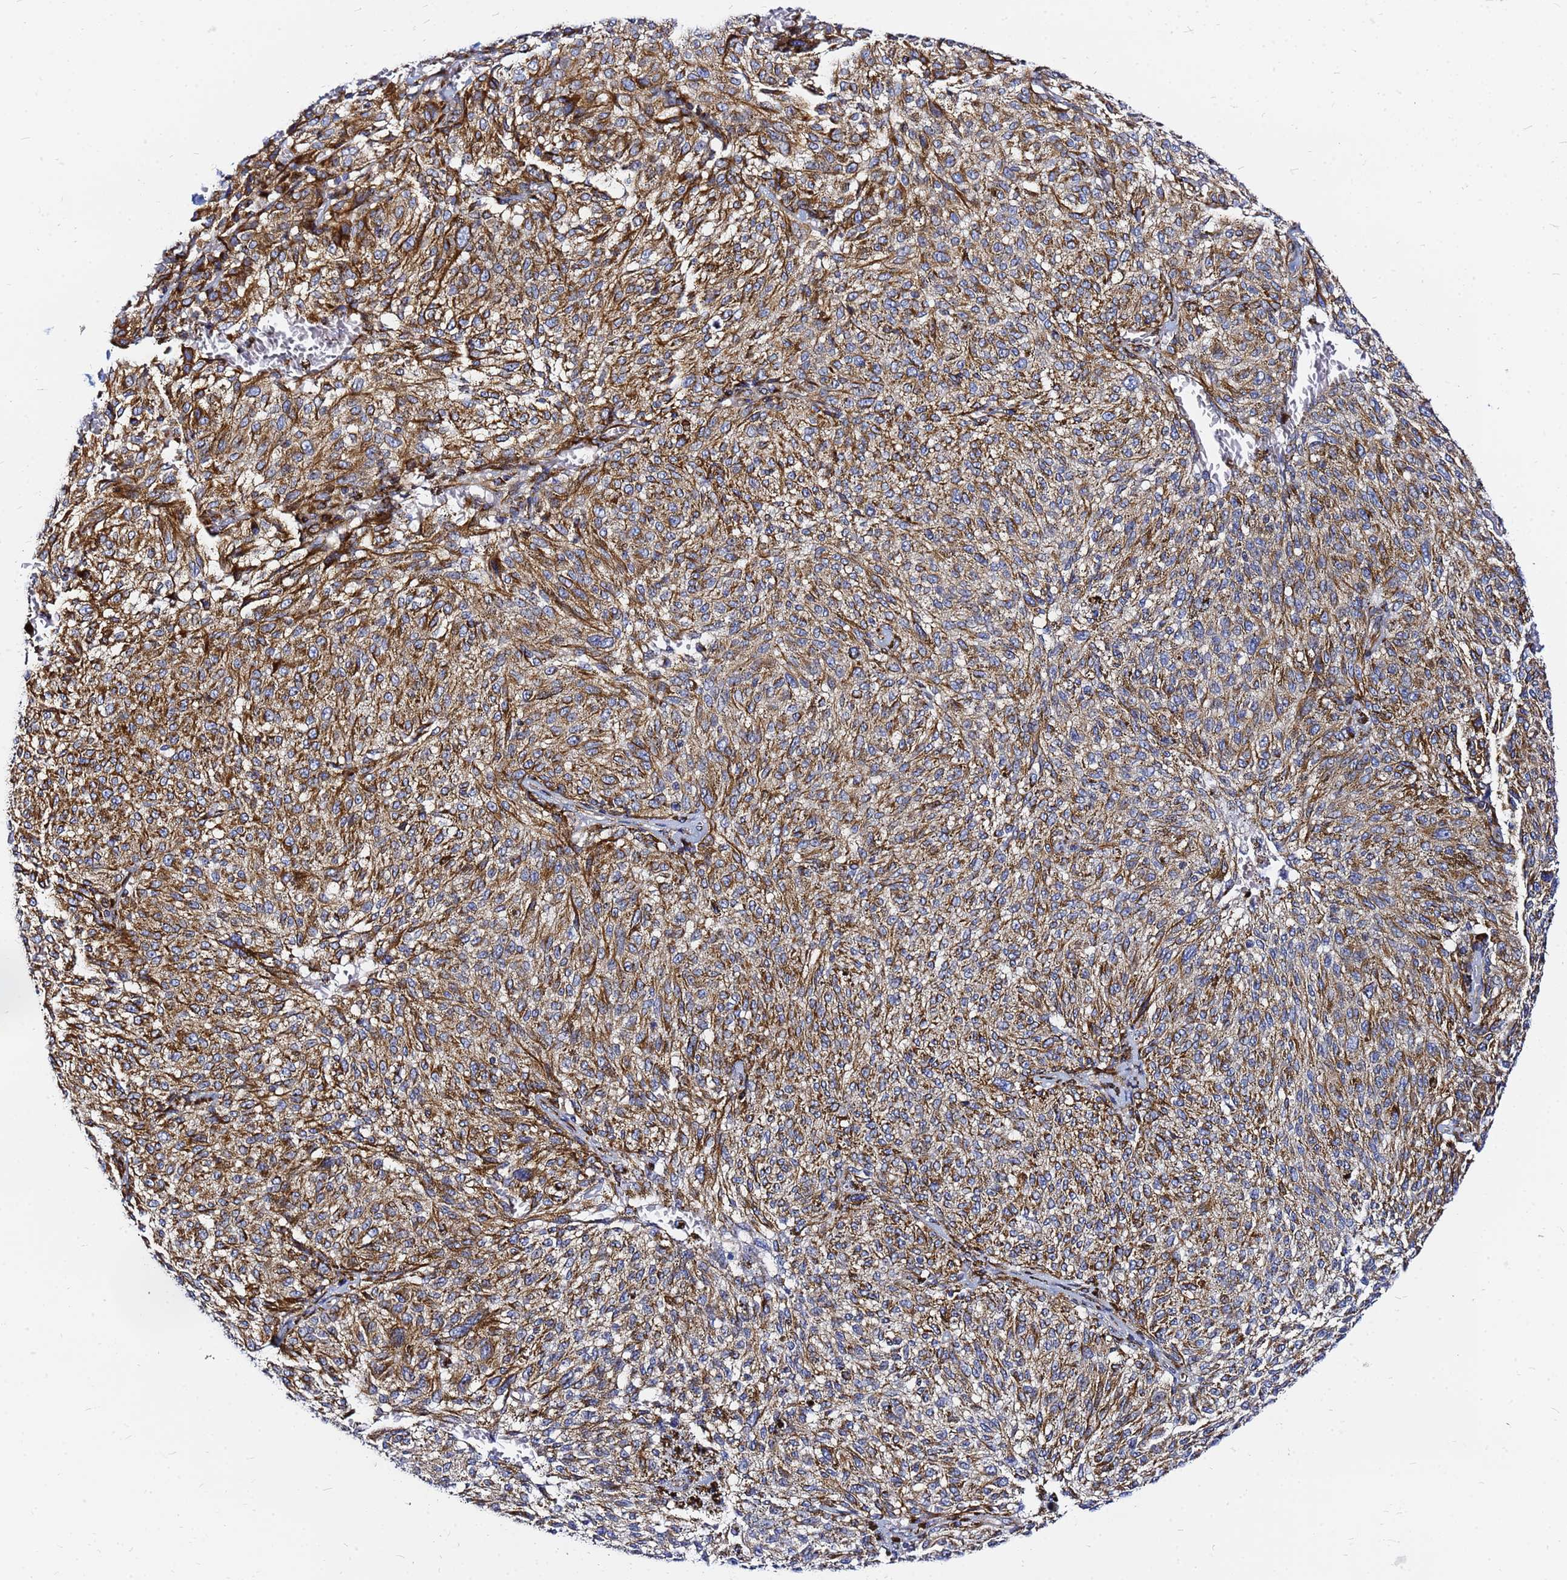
{"staining": {"intensity": "moderate", "quantity": ">75%", "location": "cytoplasmic/membranous"}, "tissue": "melanoma", "cell_type": "Tumor cells", "image_type": "cancer", "snomed": [{"axis": "morphology", "description": "Malignant melanoma, NOS"}, {"axis": "topography", "description": "Skin"}], "caption": "DAB immunohistochemical staining of malignant melanoma reveals moderate cytoplasmic/membranous protein staining in about >75% of tumor cells.", "gene": "TUBA8", "patient": {"sex": "female", "age": 72}}